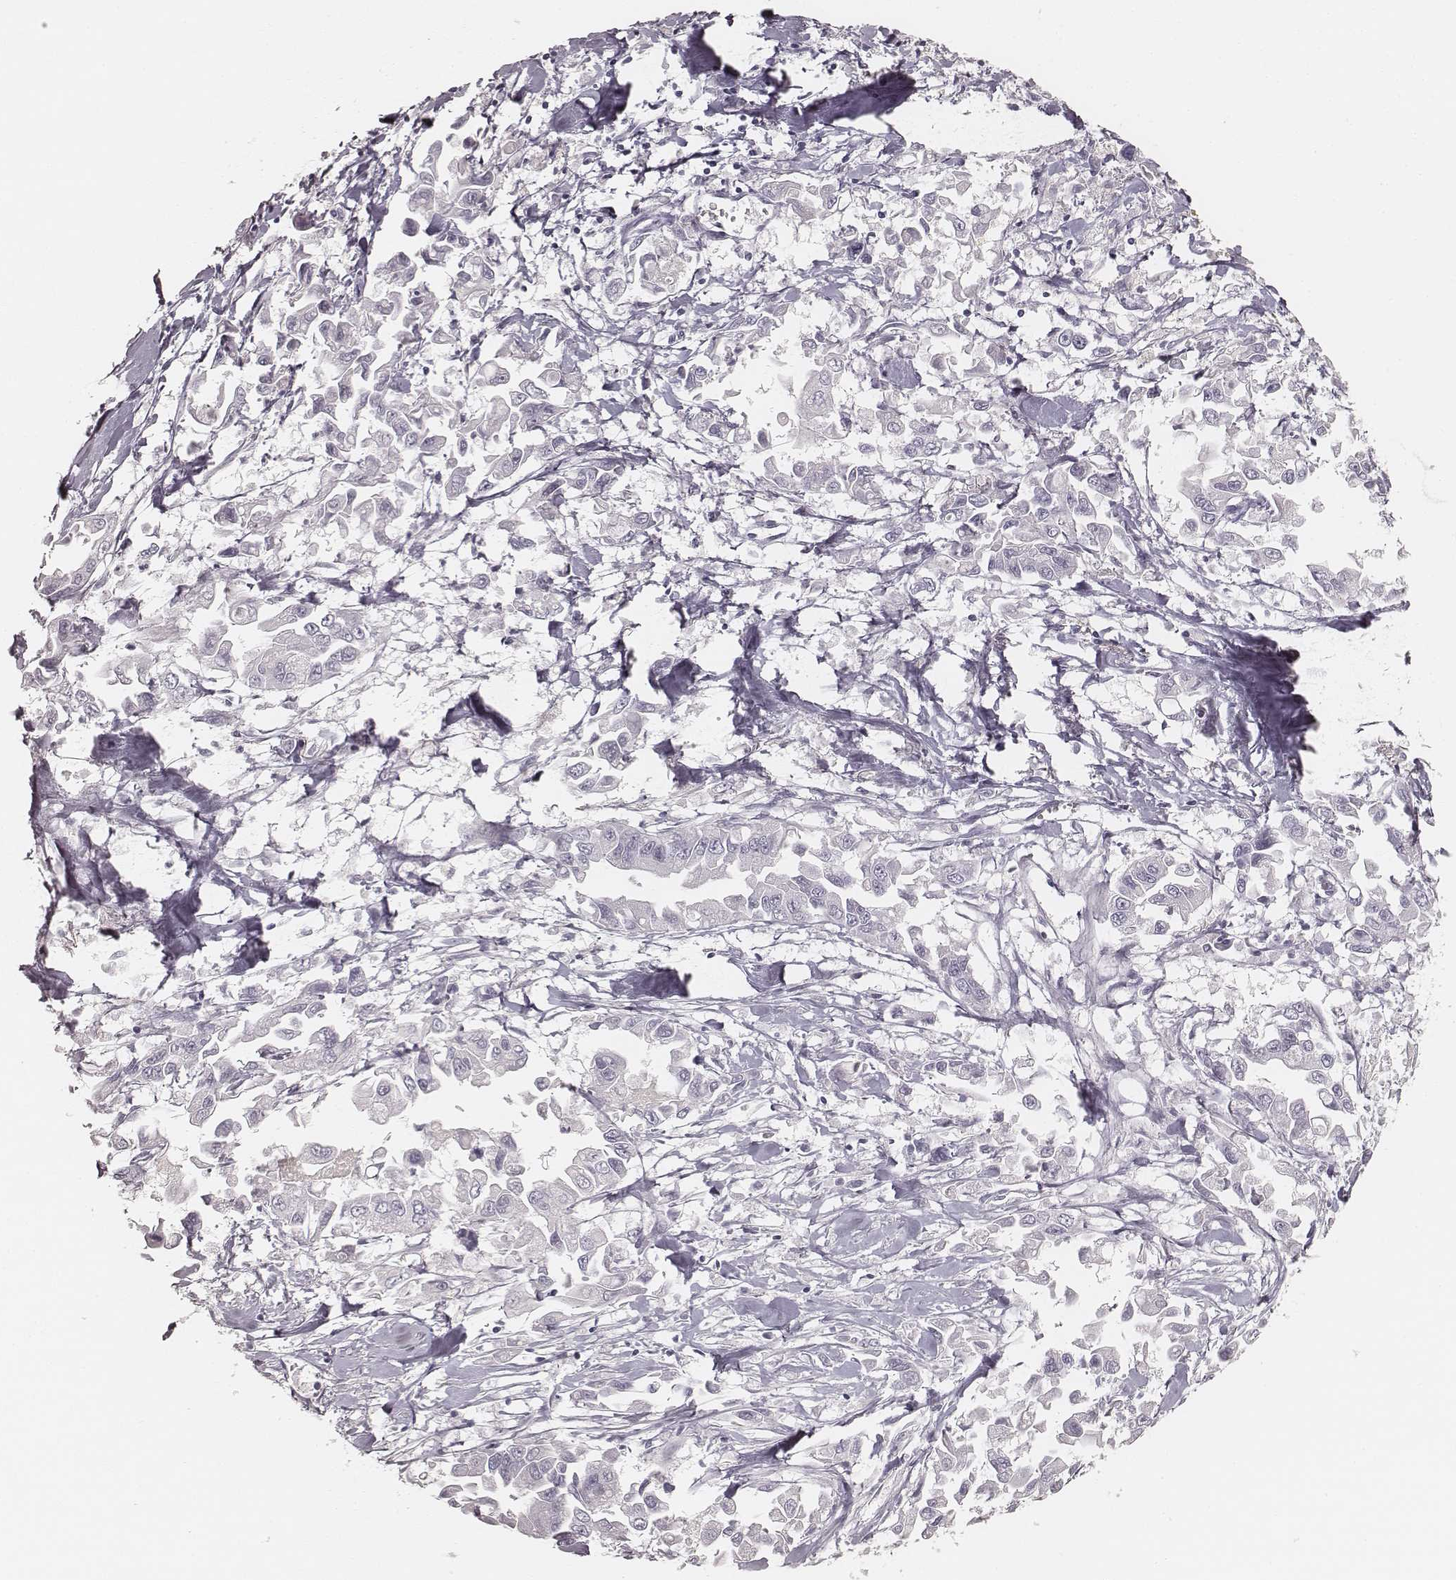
{"staining": {"intensity": "negative", "quantity": "none", "location": "none"}, "tissue": "pancreatic cancer", "cell_type": "Tumor cells", "image_type": "cancer", "snomed": [{"axis": "morphology", "description": "Adenocarcinoma, NOS"}, {"axis": "topography", "description": "Pancreas"}], "caption": "The photomicrograph shows no staining of tumor cells in pancreatic cancer (adenocarcinoma).", "gene": "KRT31", "patient": {"sex": "female", "age": 83}}